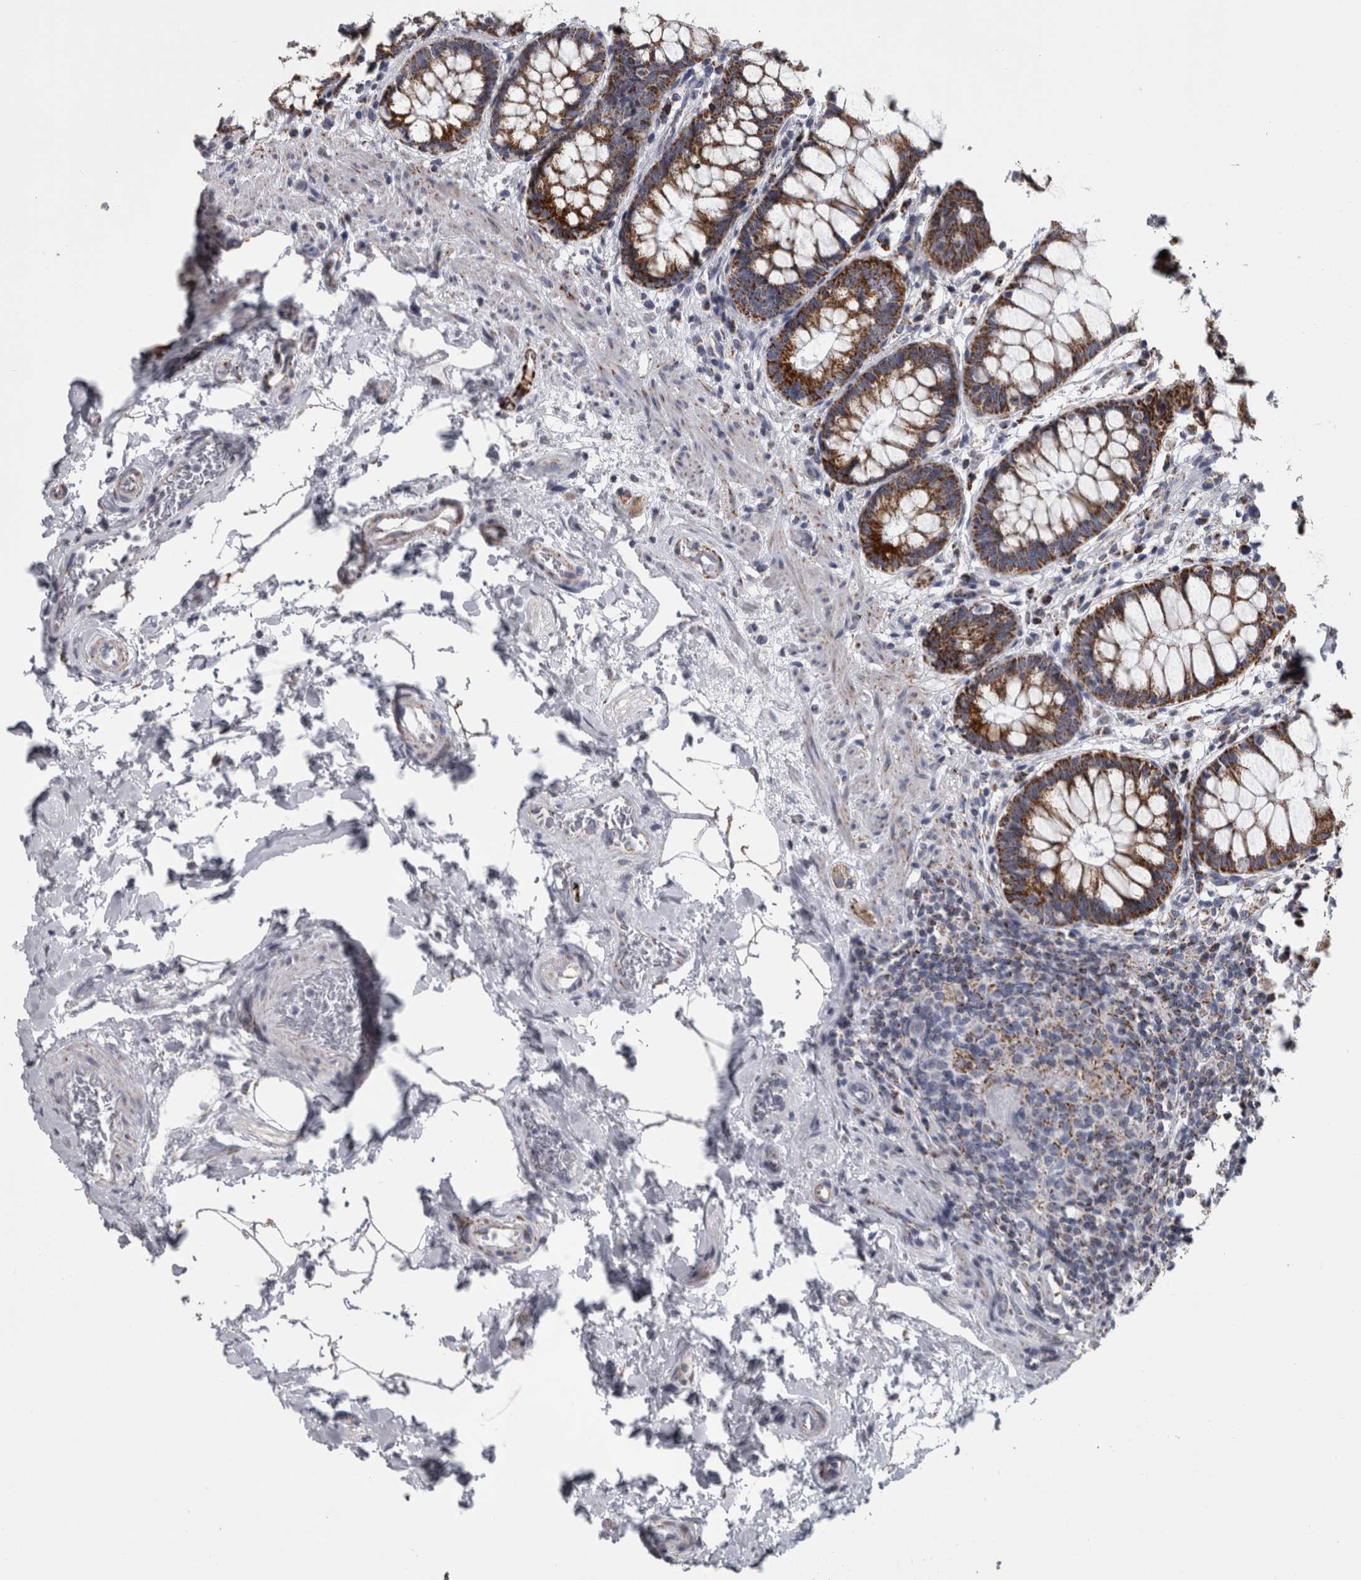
{"staining": {"intensity": "strong", "quantity": ">75%", "location": "cytoplasmic/membranous"}, "tissue": "rectum", "cell_type": "Glandular cells", "image_type": "normal", "snomed": [{"axis": "morphology", "description": "Normal tissue, NOS"}, {"axis": "topography", "description": "Rectum"}], "caption": "Protein expression analysis of benign human rectum reveals strong cytoplasmic/membranous positivity in about >75% of glandular cells.", "gene": "DBT", "patient": {"sex": "male", "age": 64}}